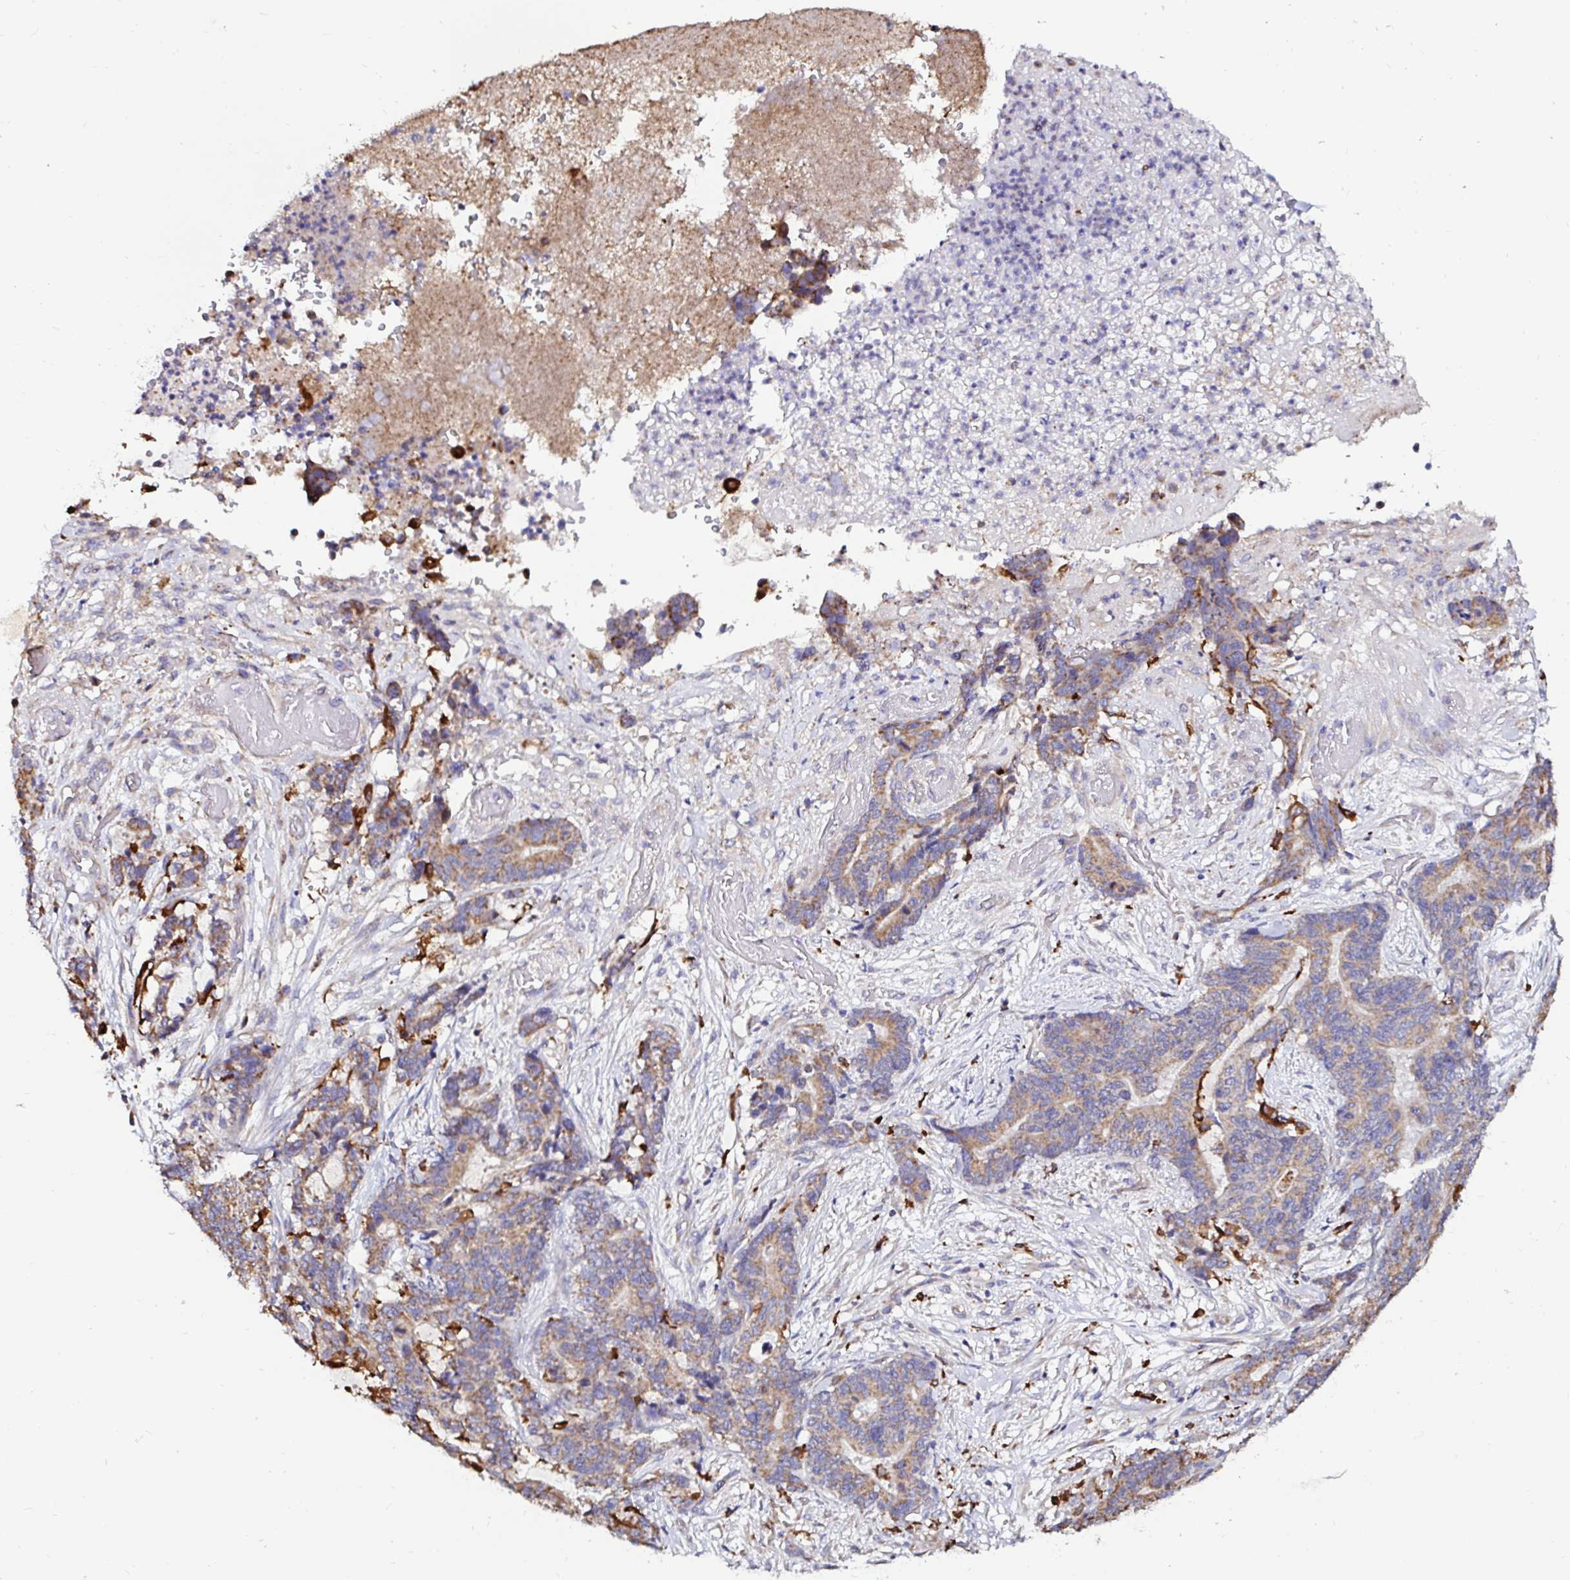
{"staining": {"intensity": "moderate", "quantity": ">75%", "location": "cytoplasmic/membranous"}, "tissue": "stomach cancer", "cell_type": "Tumor cells", "image_type": "cancer", "snomed": [{"axis": "morphology", "description": "Normal tissue, NOS"}, {"axis": "morphology", "description": "Adenocarcinoma, NOS"}, {"axis": "topography", "description": "Stomach"}], "caption": "Immunohistochemical staining of stomach cancer (adenocarcinoma) exhibits medium levels of moderate cytoplasmic/membranous positivity in approximately >75% of tumor cells.", "gene": "MSR1", "patient": {"sex": "female", "age": 64}}